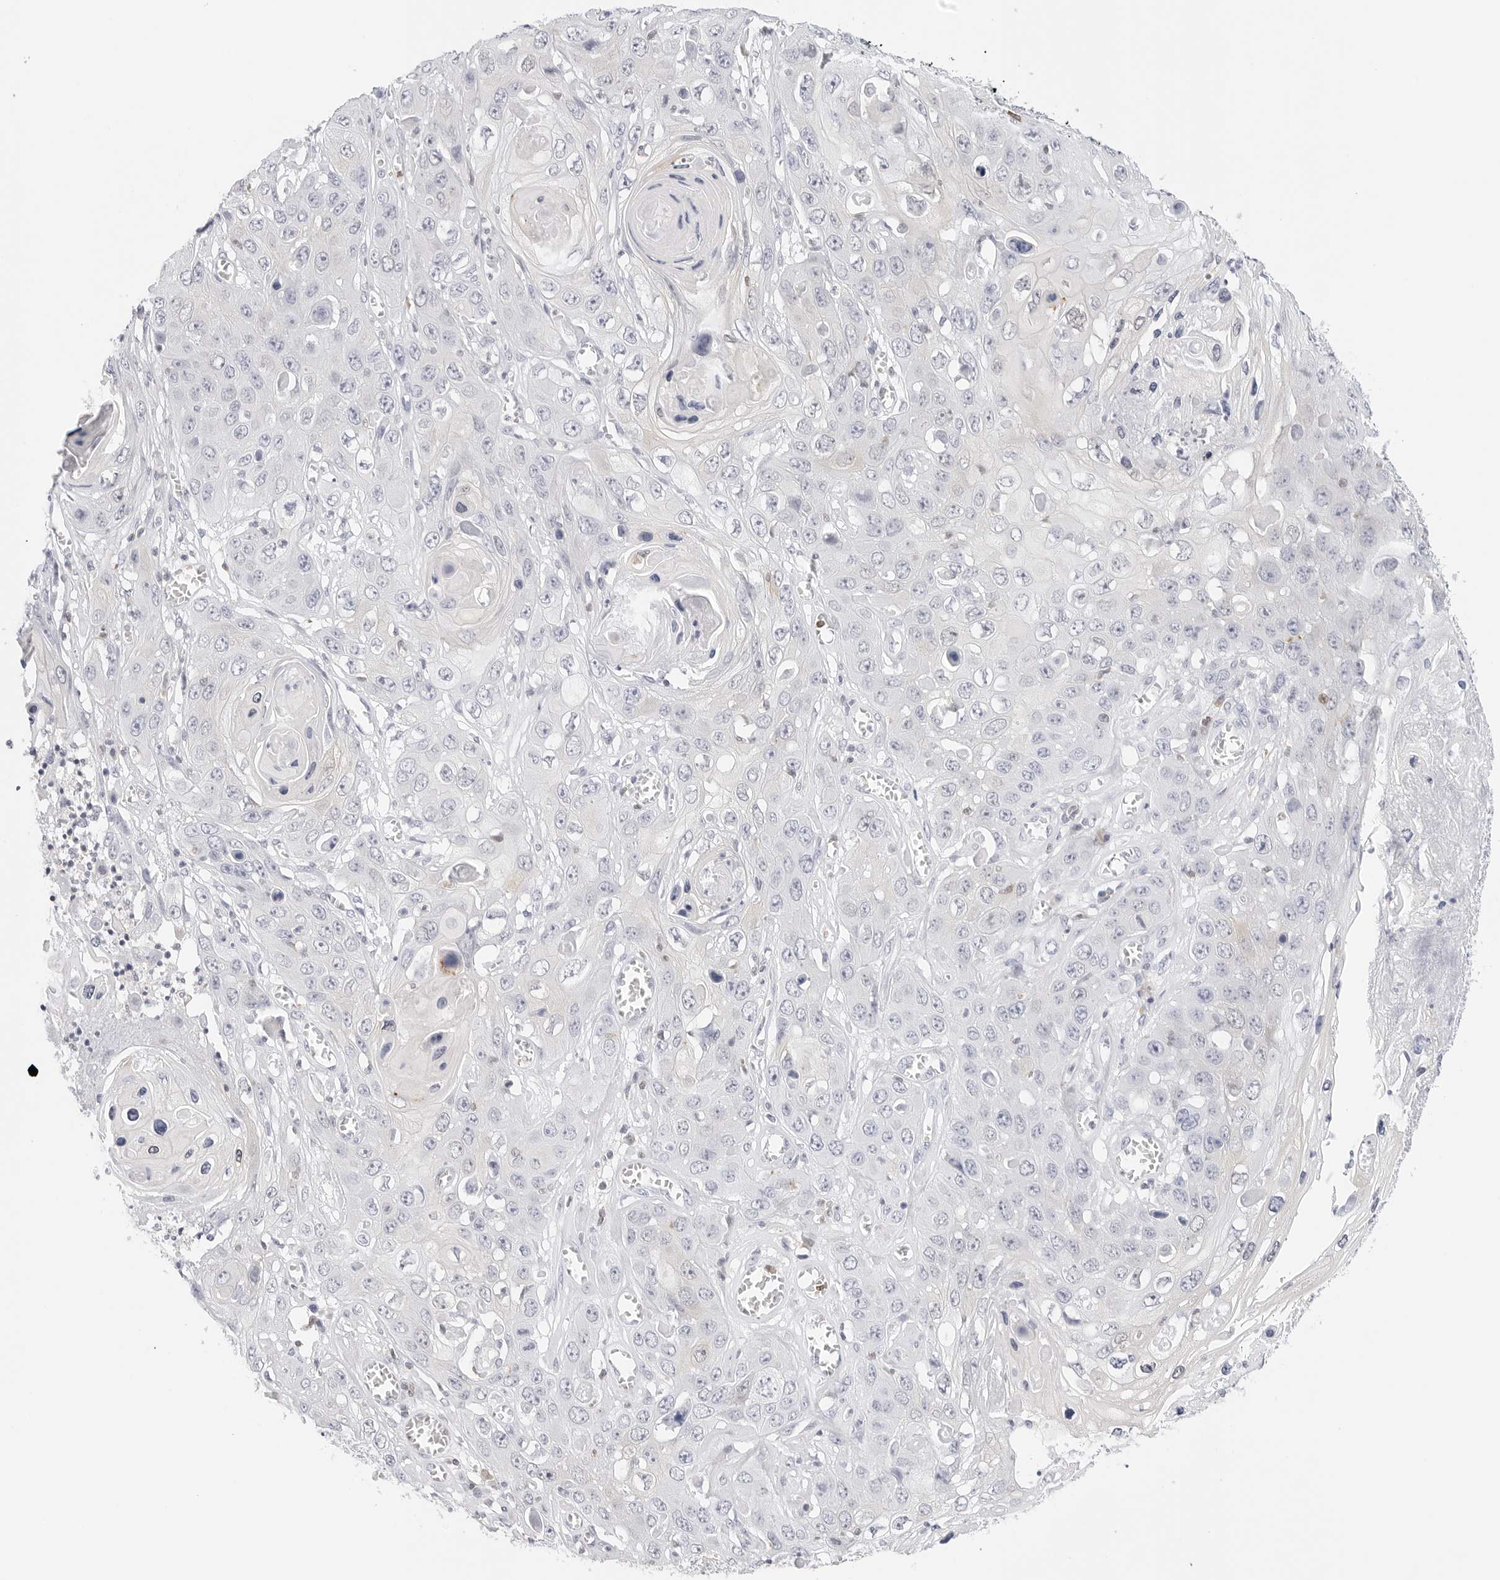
{"staining": {"intensity": "negative", "quantity": "none", "location": "none"}, "tissue": "skin cancer", "cell_type": "Tumor cells", "image_type": "cancer", "snomed": [{"axis": "morphology", "description": "Squamous cell carcinoma, NOS"}, {"axis": "topography", "description": "Skin"}], "caption": "The immunohistochemistry (IHC) photomicrograph has no significant positivity in tumor cells of squamous cell carcinoma (skin) tissue.", "gene": "SLC9A3R1", "patient": {"sex": "male", "age": 55}}